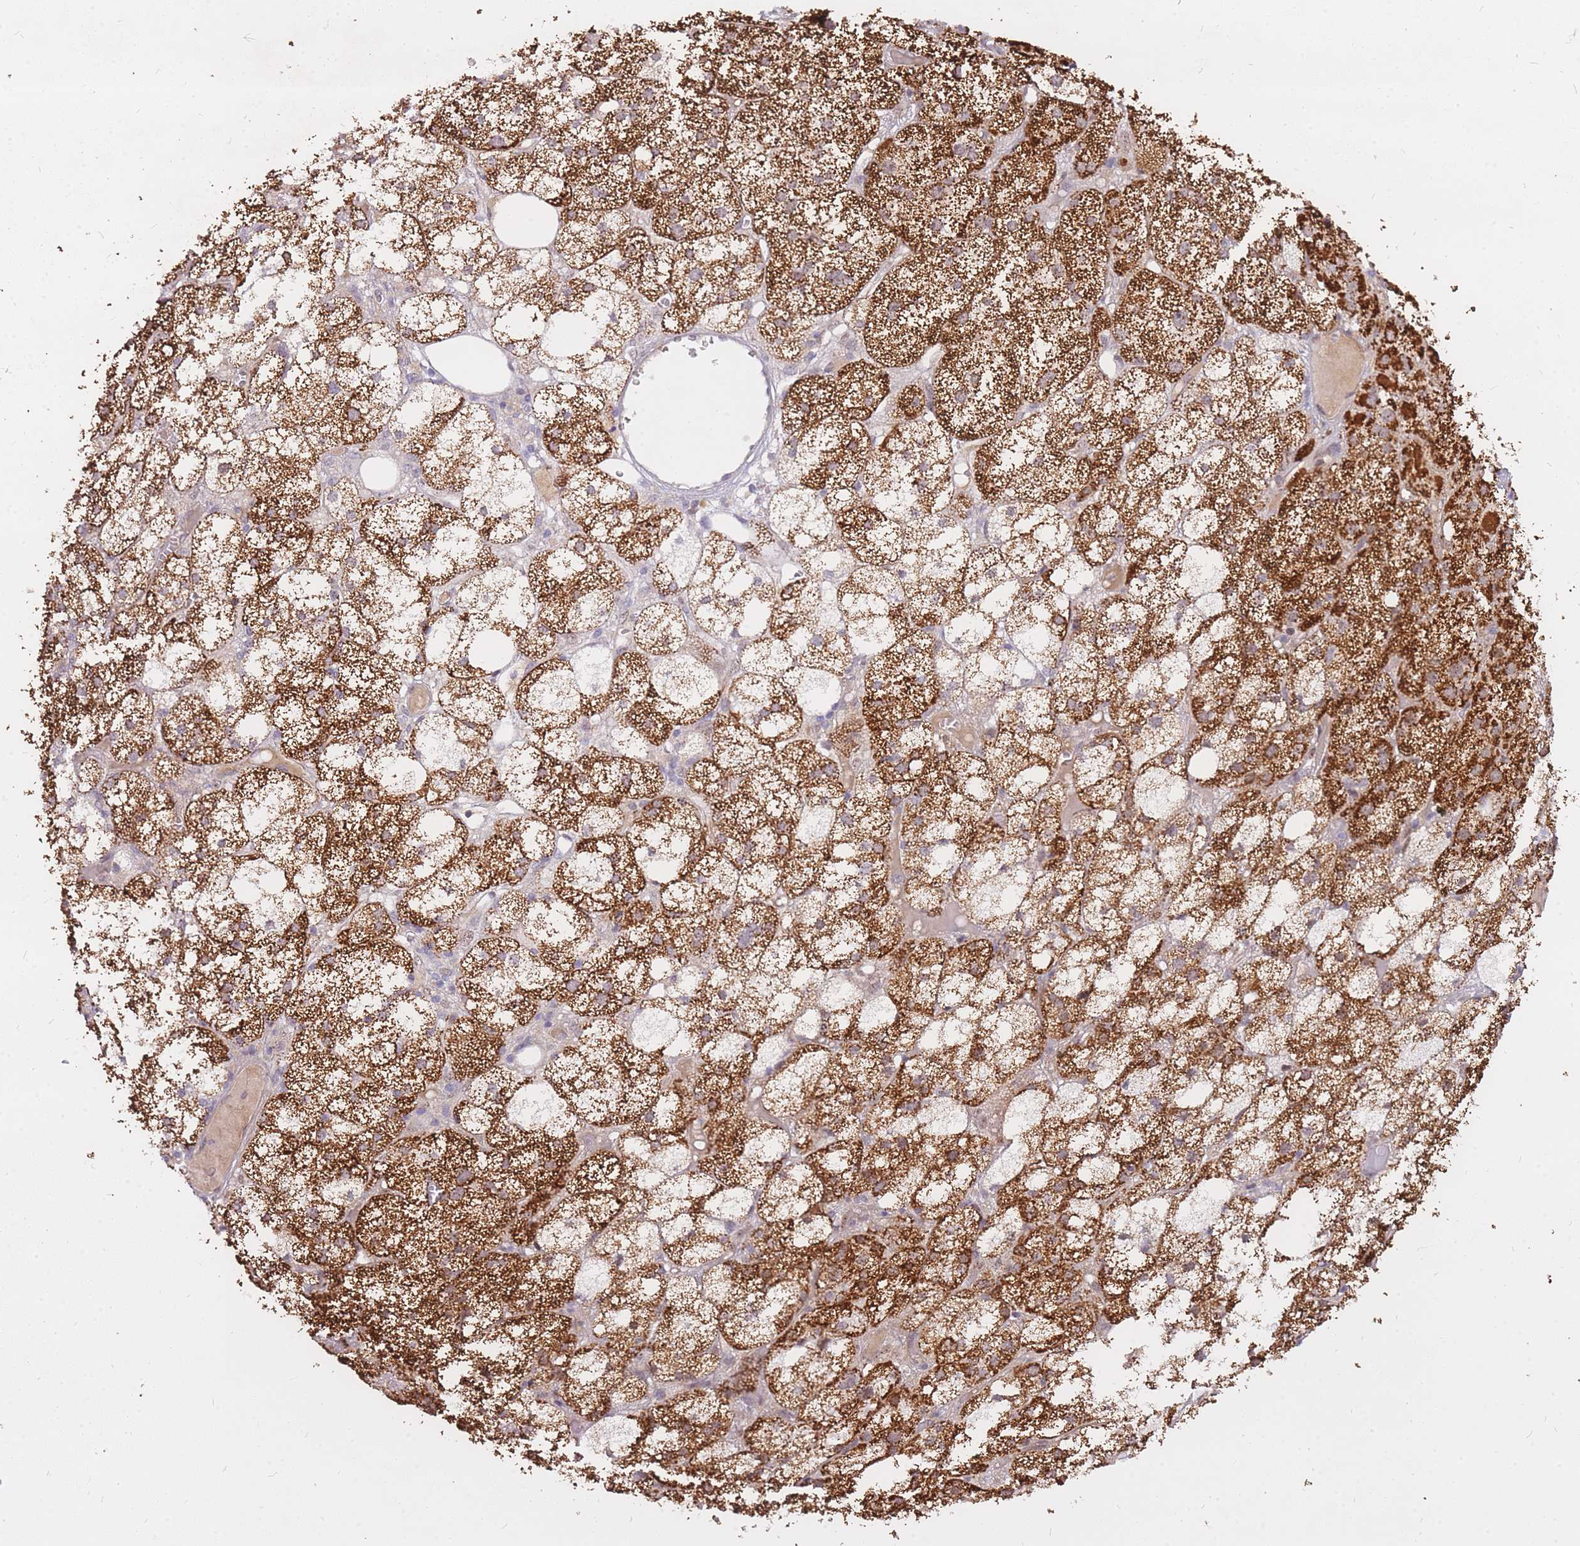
{"staining": {"intensity": "strong", "quantity": ">75%", "location": "cytoplasmic/membranous"}, "tissue": "adrenal gland", "cell_type": "Glandular cells", "image_type": "normal", "snomed": [{"axis": "morphology", "description": "Normal tissue, NOS"}, {"axis": "topography", "description": "Adrenal gland"}], "caption": "The photomicrograph shows staining of unremarkable adrenal gland, revealing strong cytoplasmic/membranous protein expression (brown color) within glandular cells.", "gene": "TLE2", "patient": {"sex": "female", "age": 61}}